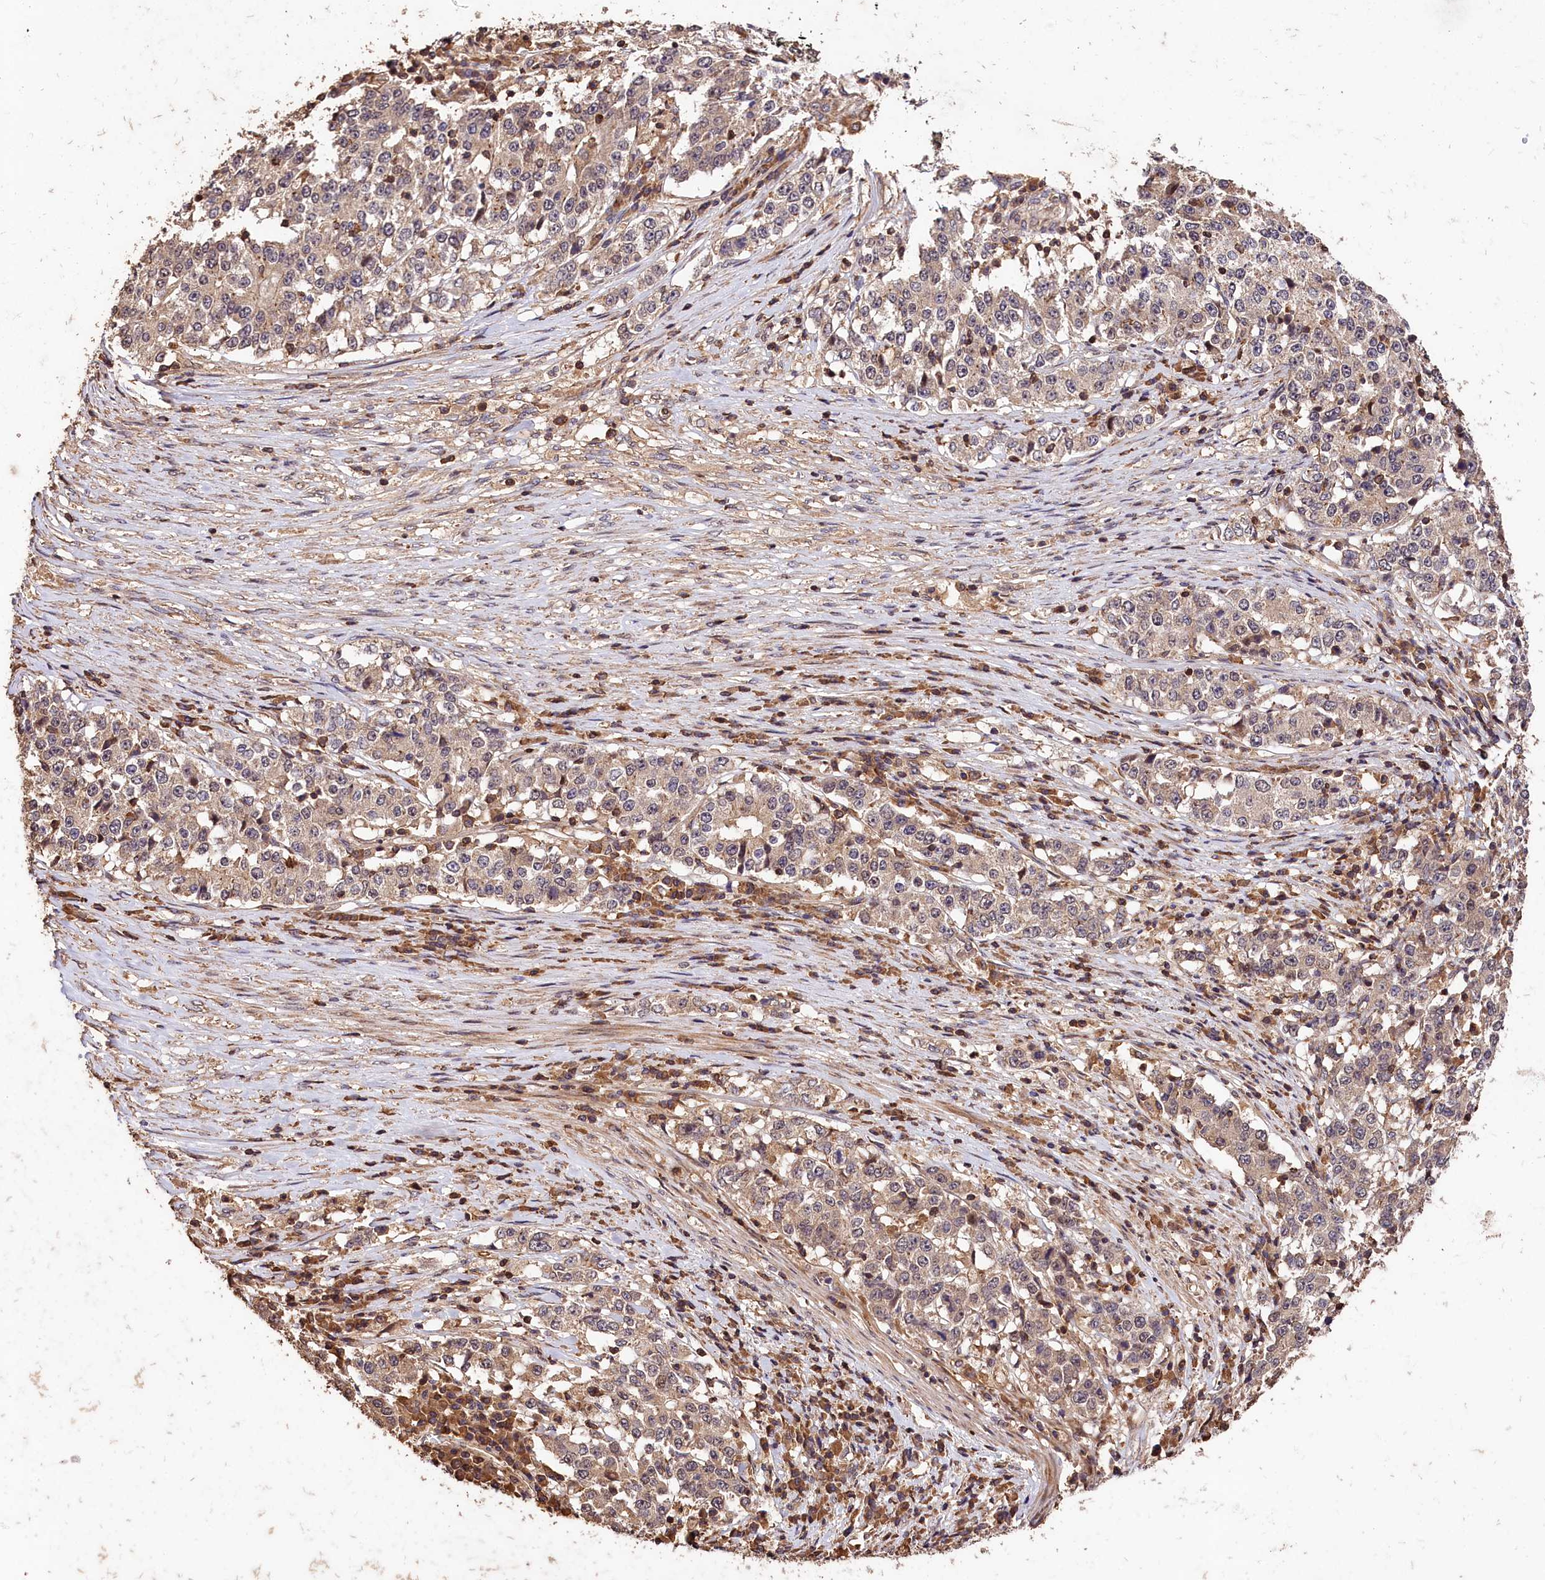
{"staining": {"intensity": "weak", "quantity": "<25%", "location": "cytoplasmic/membranous"}, "tissue": "stomach cancer", "cell_type": "Tumor cells", "image_type": "cancer", "snomed": [{"axis": "morphology", "description": "Adenocarcinoma, NOS"}, {"axis": "topography", "description": "Stomach"}], "caption": "Immunohistochemistry (IHC) photomicrograph of human adenocarcinoma (stomach) stained for a protein (brown), which demonstrates no staining in tumor cells.", "gene": "KPTN", "patient": {"sex": "male", "age": 59}}